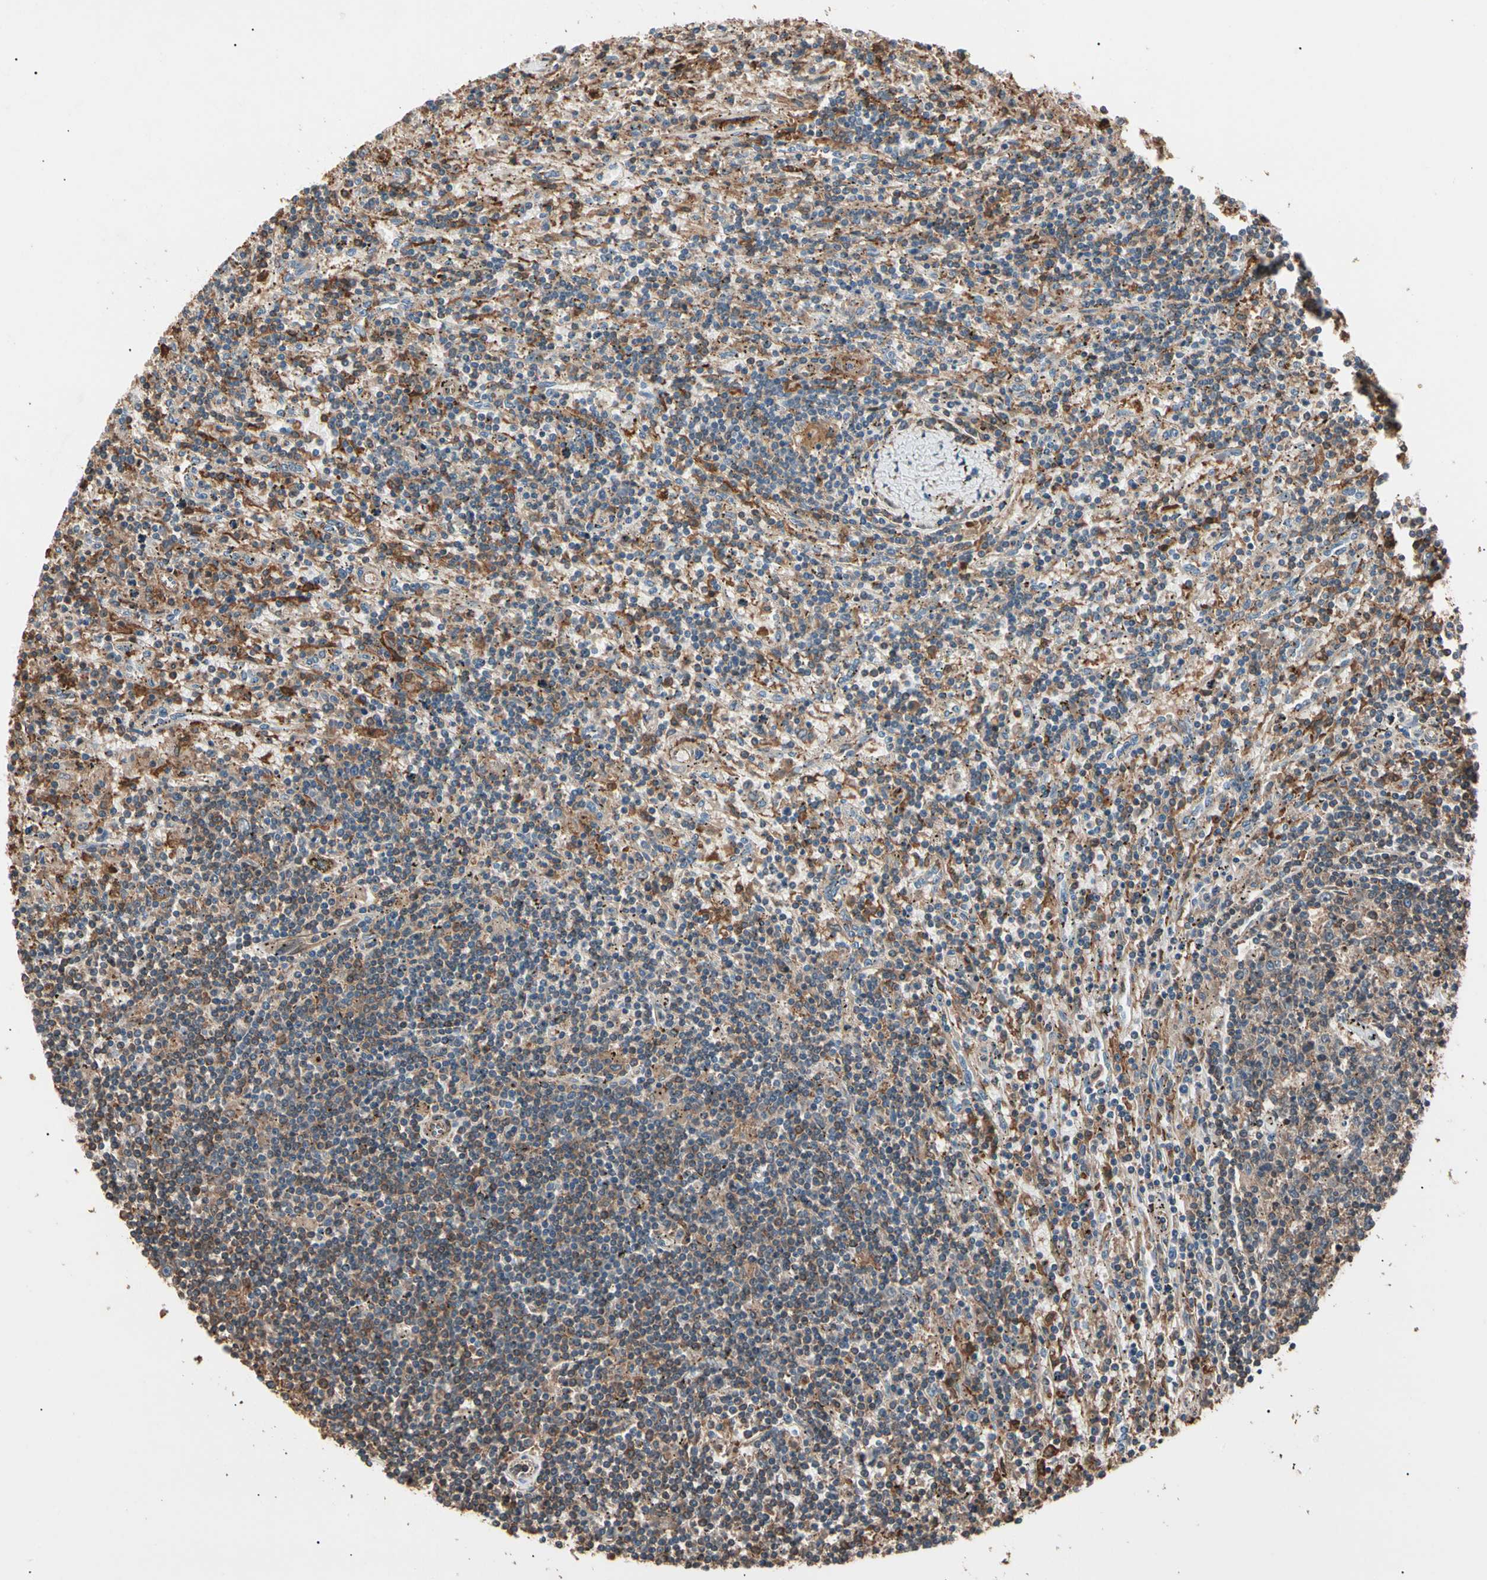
{"staining": {"intensity": "moderate", "quantity": "25%-75%", "location": "cytoplasmic/membranous"}, "tissue": "lymphoma", "cell_type": "Tumor cells", "image_type": "cancer", "snomed": [{"axis": "morphology", "description": "Malignant lymphoma, non-Hodgkin's type, Low grade"}, {"axis": "topography", "description": "Spleen"}], "caption": "Human low-grade malignant lymphoma, non-Hodgkin's type stained with a brown dye demonstrates moderate cytoplasmic/membranous positive positivity in about 25%-75% of tumor cells.", "gene": "AGBL2", "patient": {"sex": "male", "age": 76}}